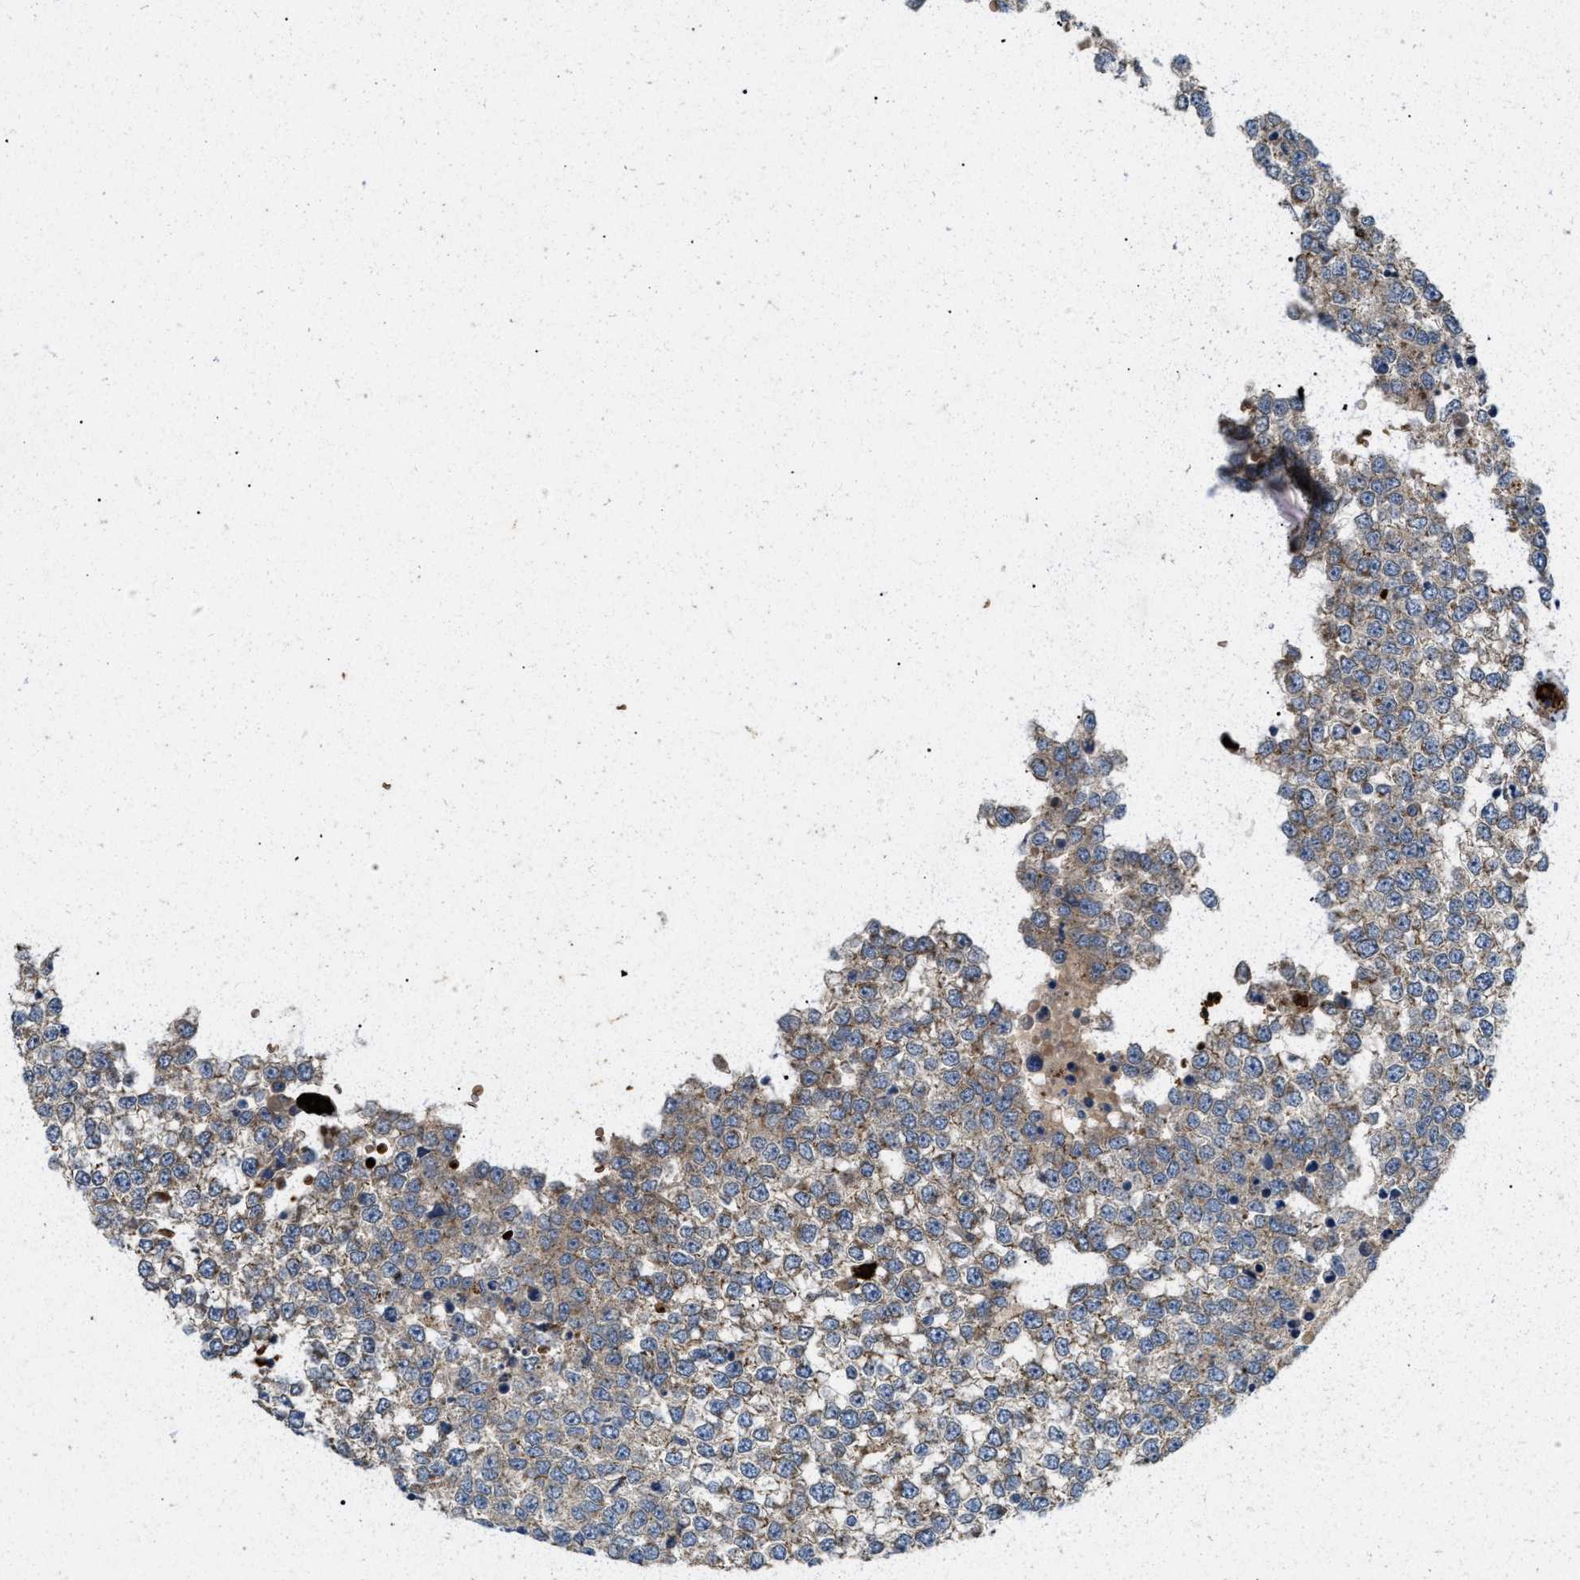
{"staining": {"intensity": "moderate", "quantity": ">75%", "location": "cytoplasmic/membranous"}, "tissue": "testis cancer", "cell_type": "Tumor cells", "image_type": "cancer", "snomed": [{"axis": "morphology", "description": "Seminoma, NOS"}, {"axis": "topography", "description": "Testis"}], "caption": "Human testis seminoma stained for a protein (brown) exhibits moderate cytoplasmic/membranous positive staining in approximately >75% of tumor cells.", "gene": "ERC1", "patient": {"sex": "male", "age": 65}}